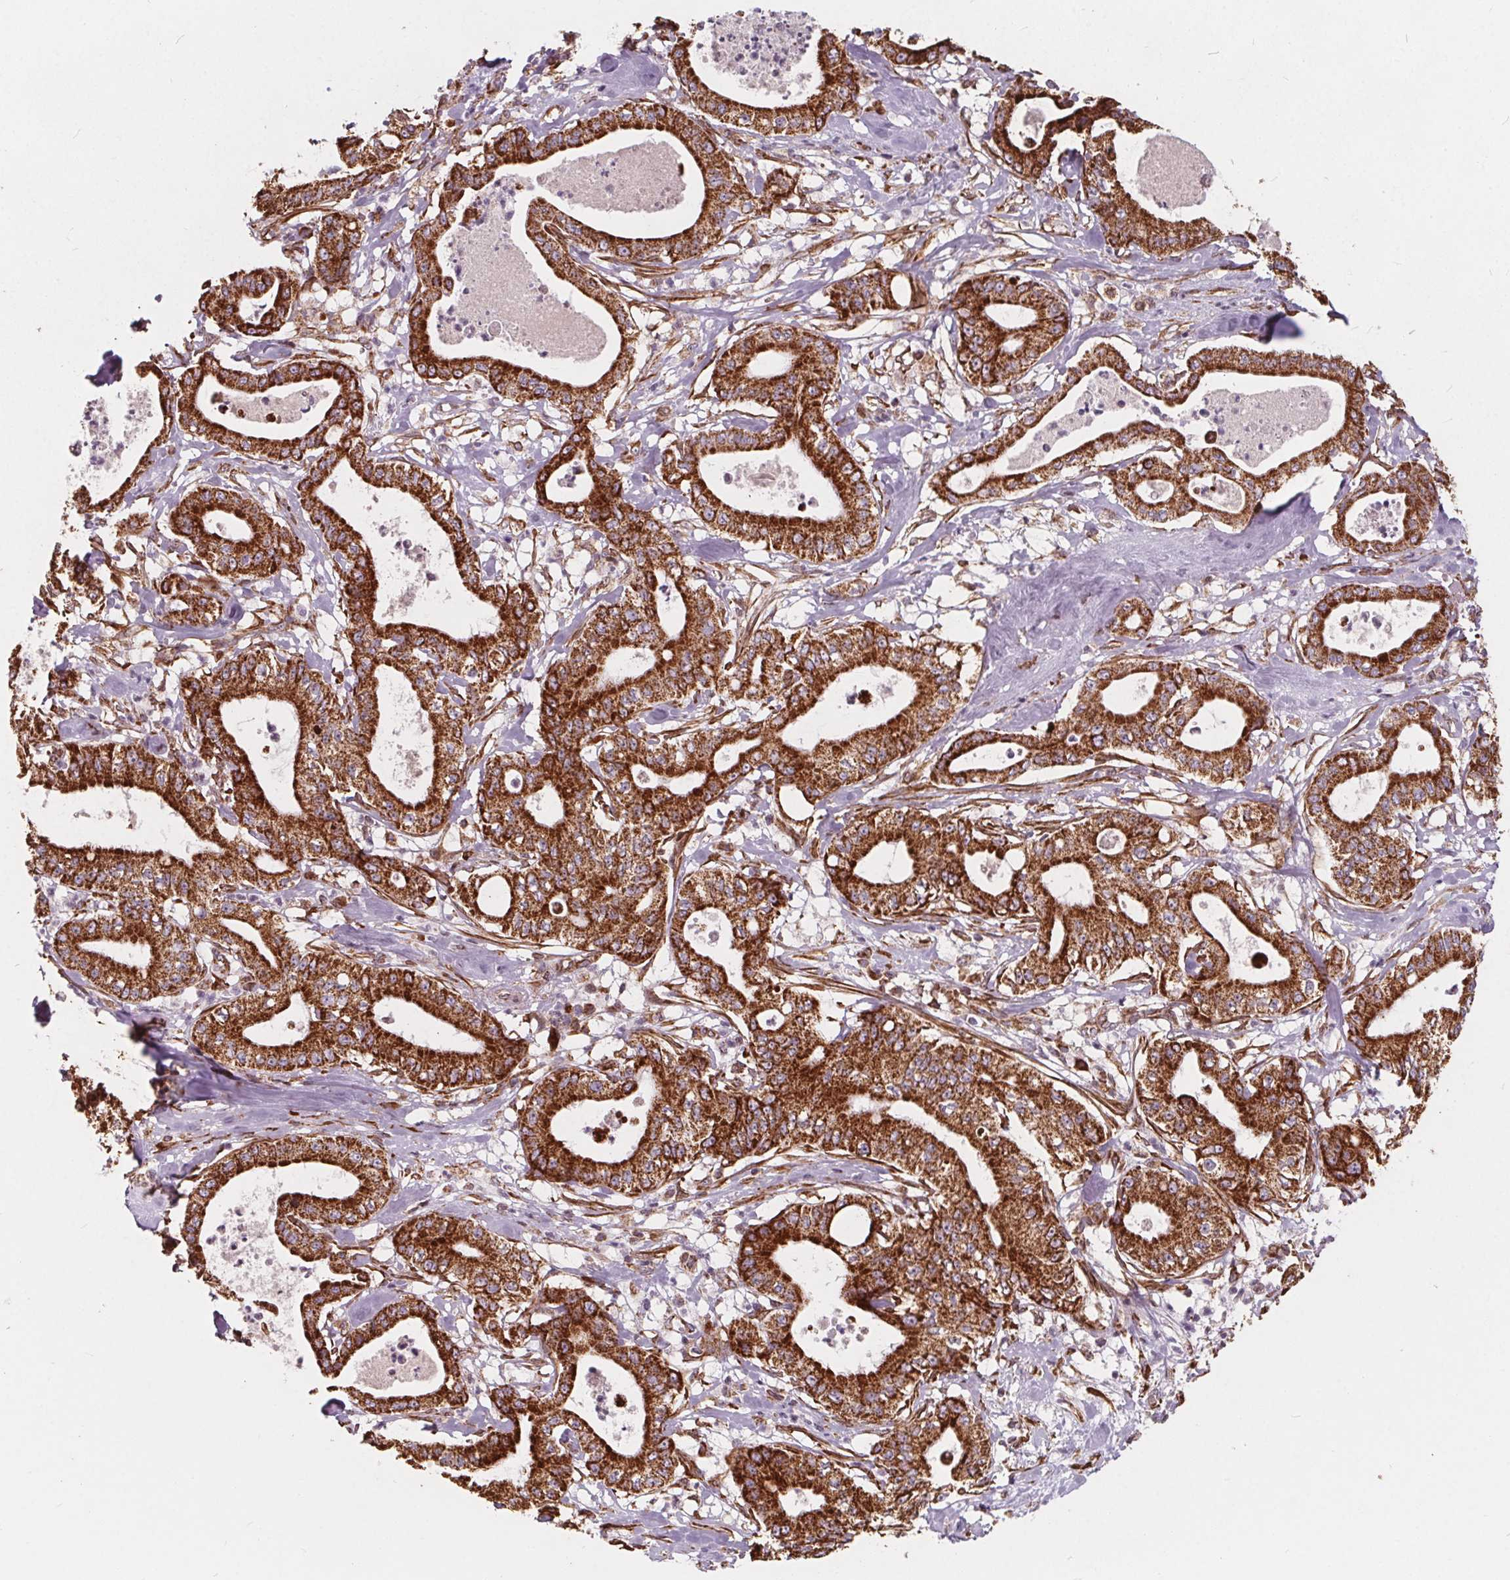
{"staining": {"intensity": "strong", "quantity": ">75%", "location": "cytoplasmic/membranous"}, "tissue": "pancreatic cancer", "cell_type": "Tumor cells", "image_type": "cancer", "snomed": [{"axis": "morphology", "description": "Adenocarcinoma, NOS"}, {"axis": "topography", "description": "Pancreas"}], "caption": "An image of human pancreatic cancer (adenocarcinoma) stained for a protein reveals strong cytoplasmic/membranous brown staining in tumor cells.", "gene": "PLSCR3", "patient": {"sex": "male", "age": 71}}